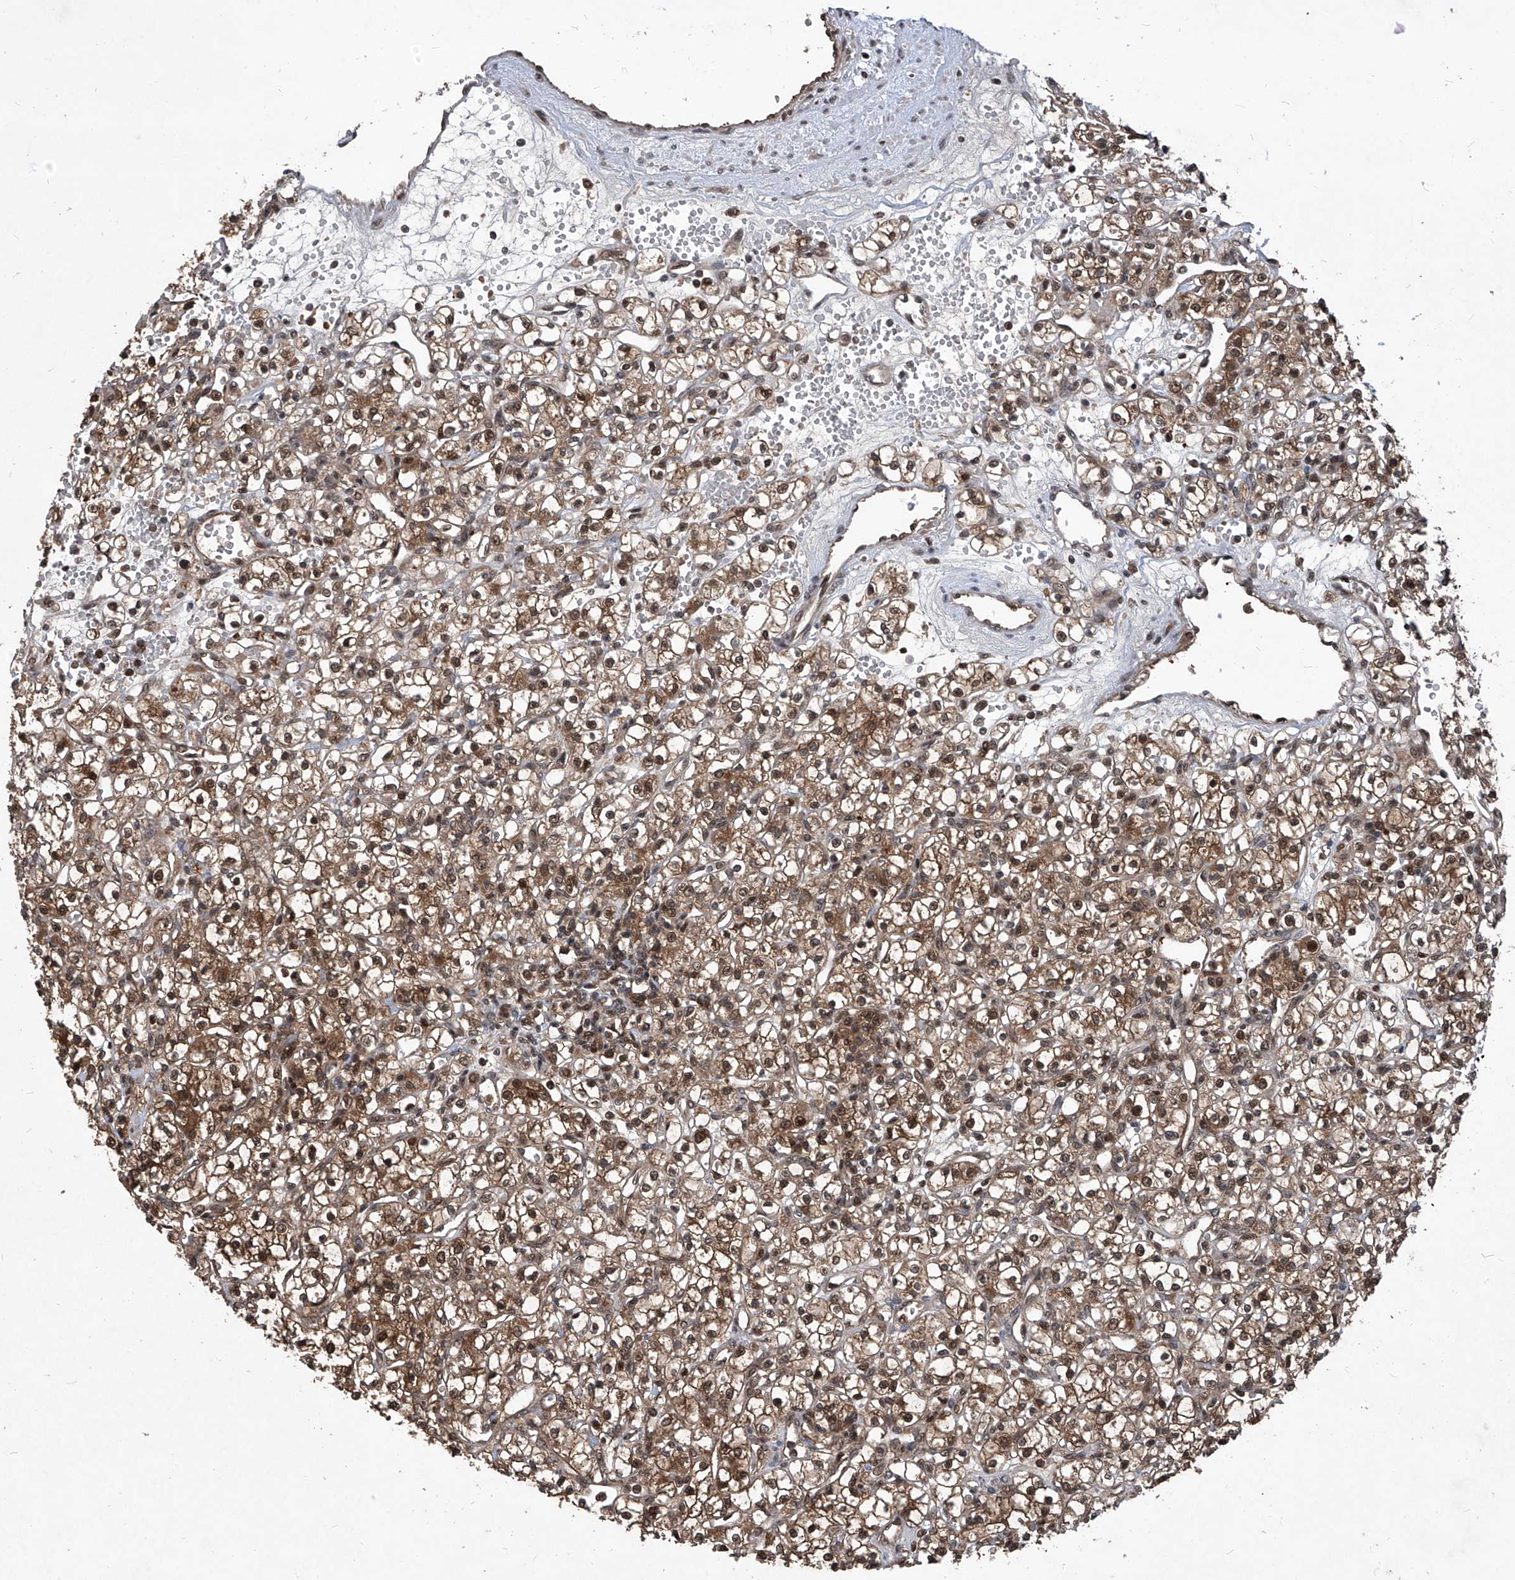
{"staining": {"intensity": "moderate", "quantity": ">75%", "location": "cytoplasmic/membranous,nuclear"}, "tissue": "renal cancer", "cell_type": "Tumor cells", "image_type": "cancer", "snomed": [{"axis": "morphology", "description": "Adenocarcinoma, NOS"}, {"axis": "topography", "description": "Kidney"}], "caption": "Renal adenocarcinoma tissue shows moderate cytoplasmic/membranous and nuclear staining in approximately >75% of tumor cells", "gene": "PSMB1", "patient": {"sex": "female", "age": 59}}